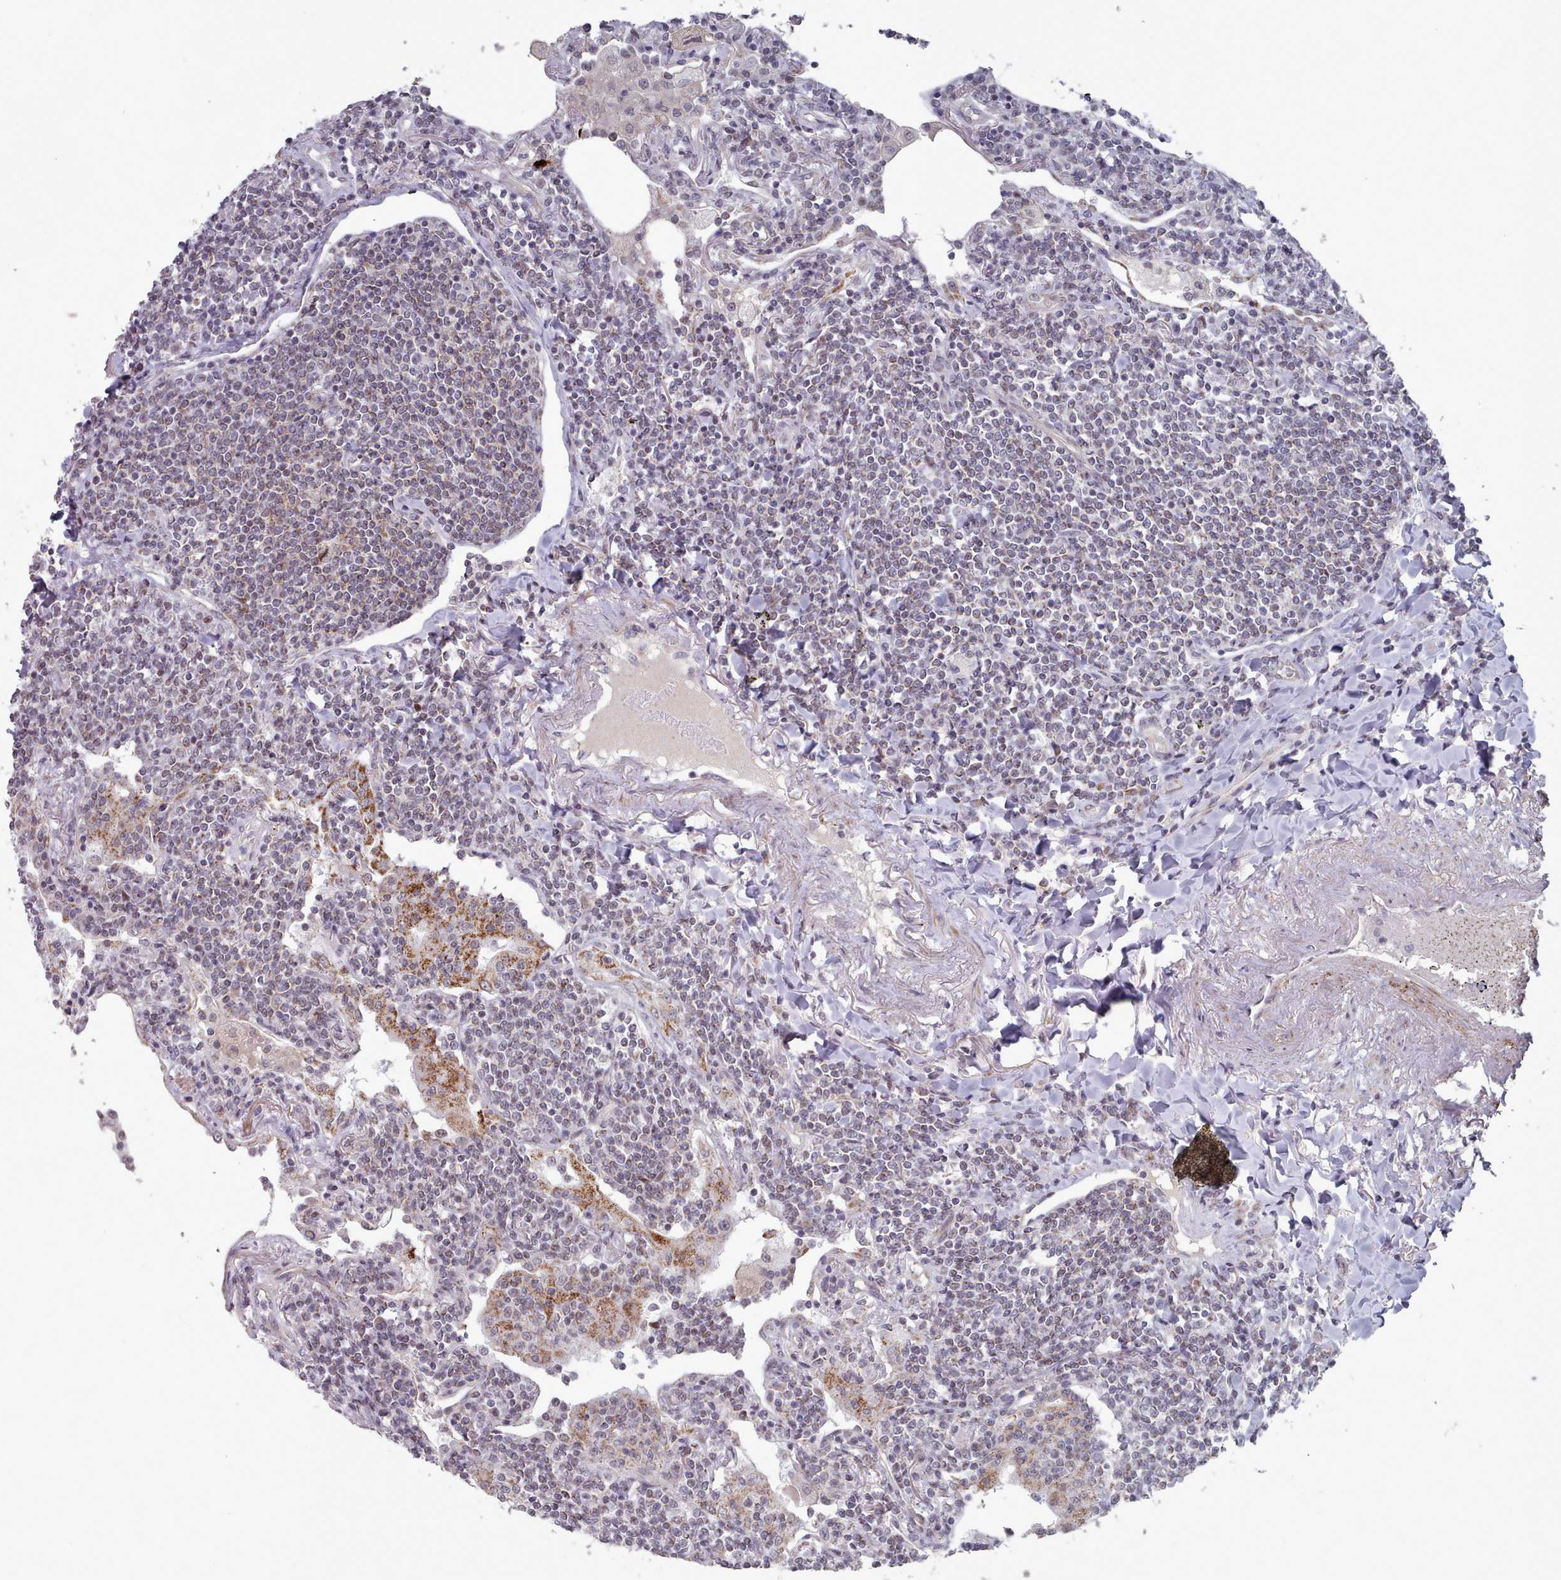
{"staining": {"intensity": "weak", "quantity": "<25%", "location": "cytoplasmic/membranous"}, "tissue": "lymphoma", "cell_type": "Tumor cells", "image_type": "cancer", "snomed": [{"axis": "morphology", "description": "Malignant lymphoma, non-Hodgkin's type, Low grade"}, {"axis": "topography", "description": "Lung"}], "caption": "The immunohistochemistry photomicrograph has no significant positivity in tumor cells of low-grade malignant lymphoma, non-Hodgkin's type tissue.", "gene": "TRARG1", "patient": {"sex": "female", "age": 71}}